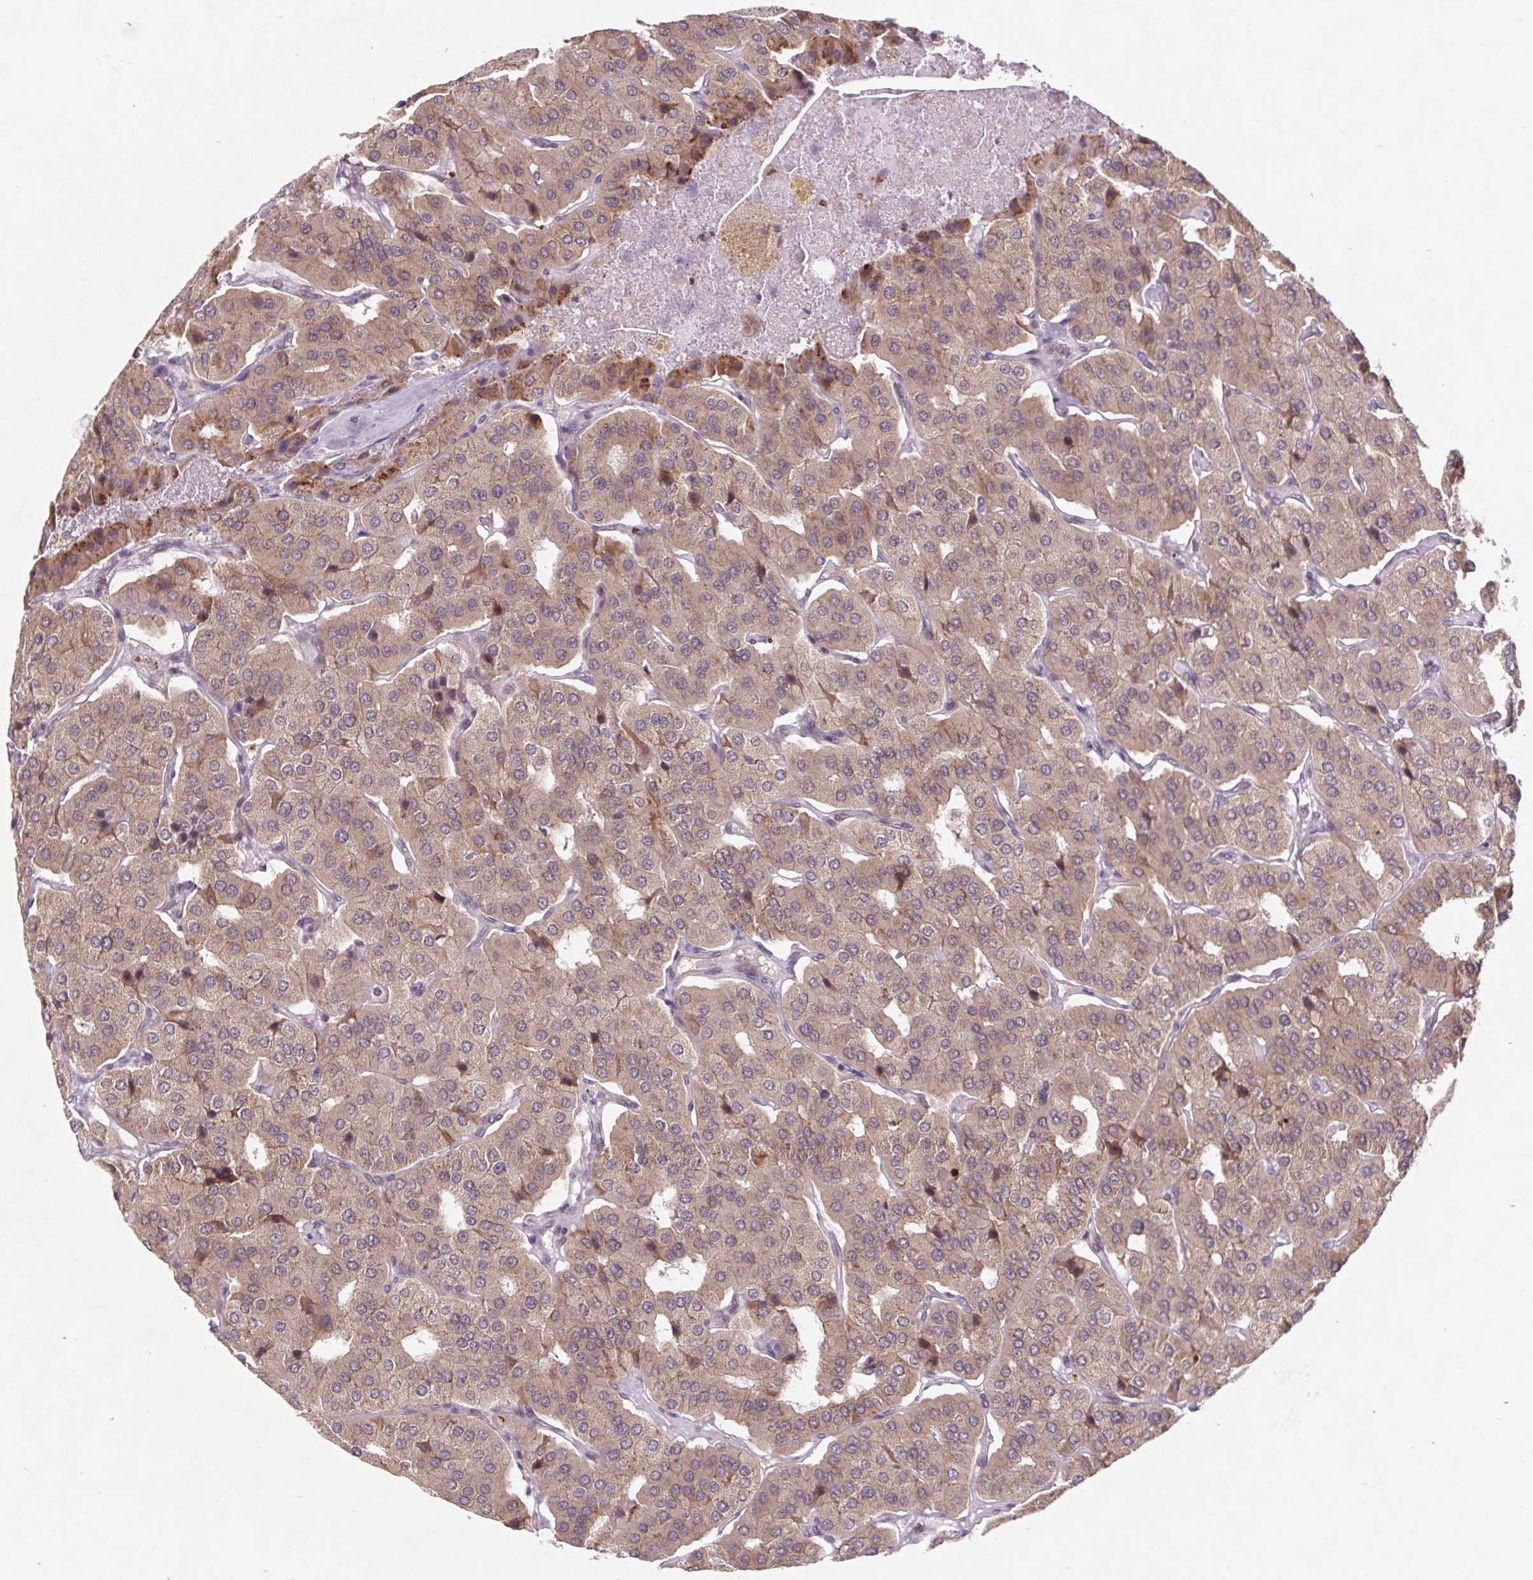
{"staining": {"intensity": "moderate", "quantity": ">75%", "location": "cytoplasmic/membranous"}, "tissue": "parathyroid gland", "cell_type": "Glandular cells", "image_type": "normal", "snomed": [{"axis": "morphology", "description": "Normal tissue, NOS"}, {"axis": "morphology", "description": "Adenoma, NOS"}, {"axis": "topography", "description": "Parathyroid gland"}], "caption": "Parathyroid gland stained for a protein (brown) shows moderate cytoplasmic/membranous positive expression in about >75% of glandular cells.", "gene": "HFE", "patient": {"sex": "female", "age": 86}}